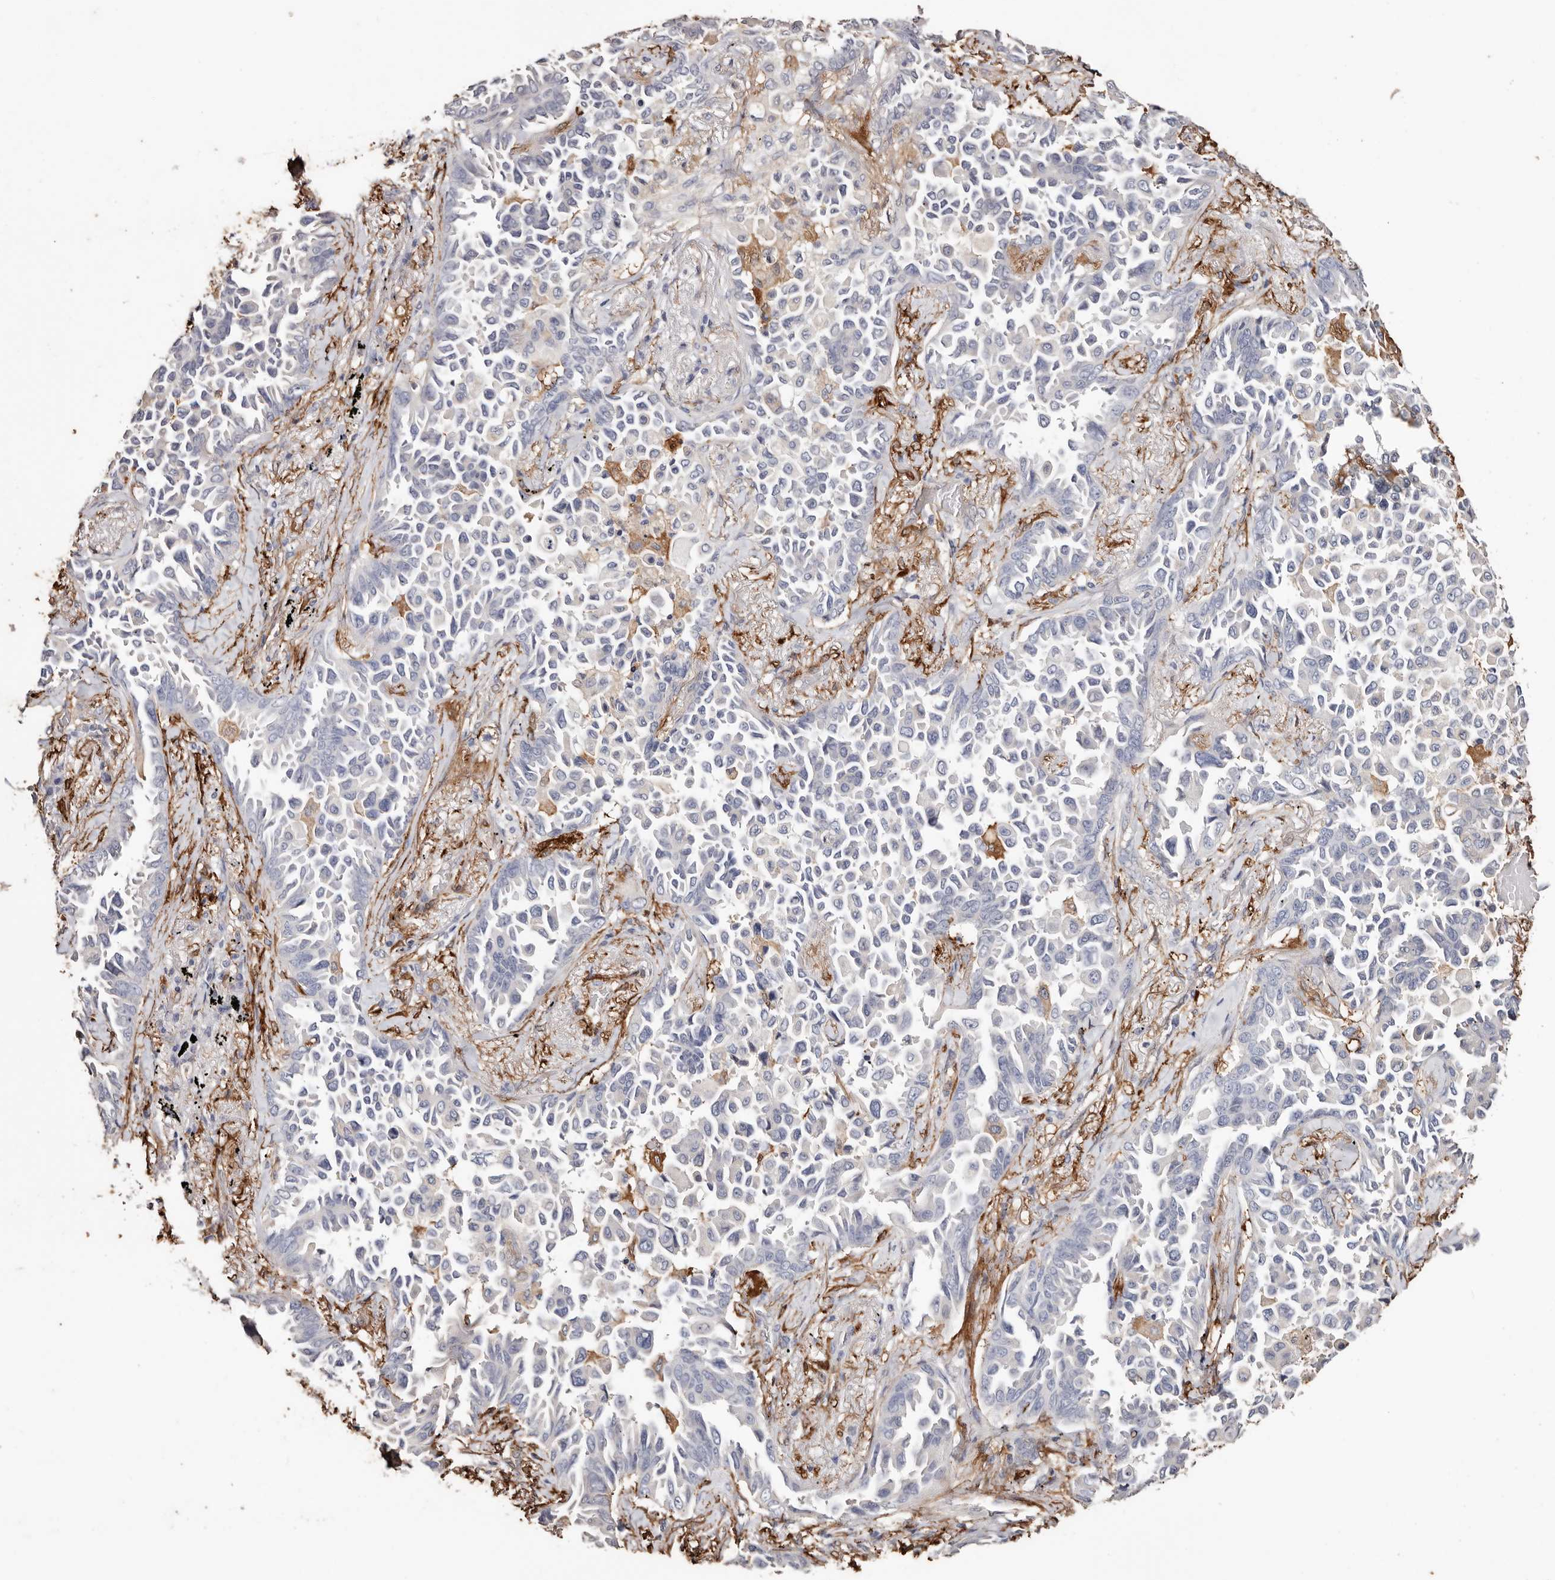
{"staining": {"intensity": "negative", "quantity": "none", "location": "none"}, "tissue": "lung cancer", "cell_type": "Tumor cells", "image_type": "cancer", "snomed": [{"axis": "morphology", "description": "Adenocarcinoma, NOS"}, {"axis": "topography", "description": "Lung"}], "caption": "A micrograph of human lung cancer (adenocarcinoma) is negative for staining in tumor cells. (Brightfield microscopy of DAB IHC at high magnification).", "gene": "TGM2", "patient": {"sex": "female", "age": 67}}